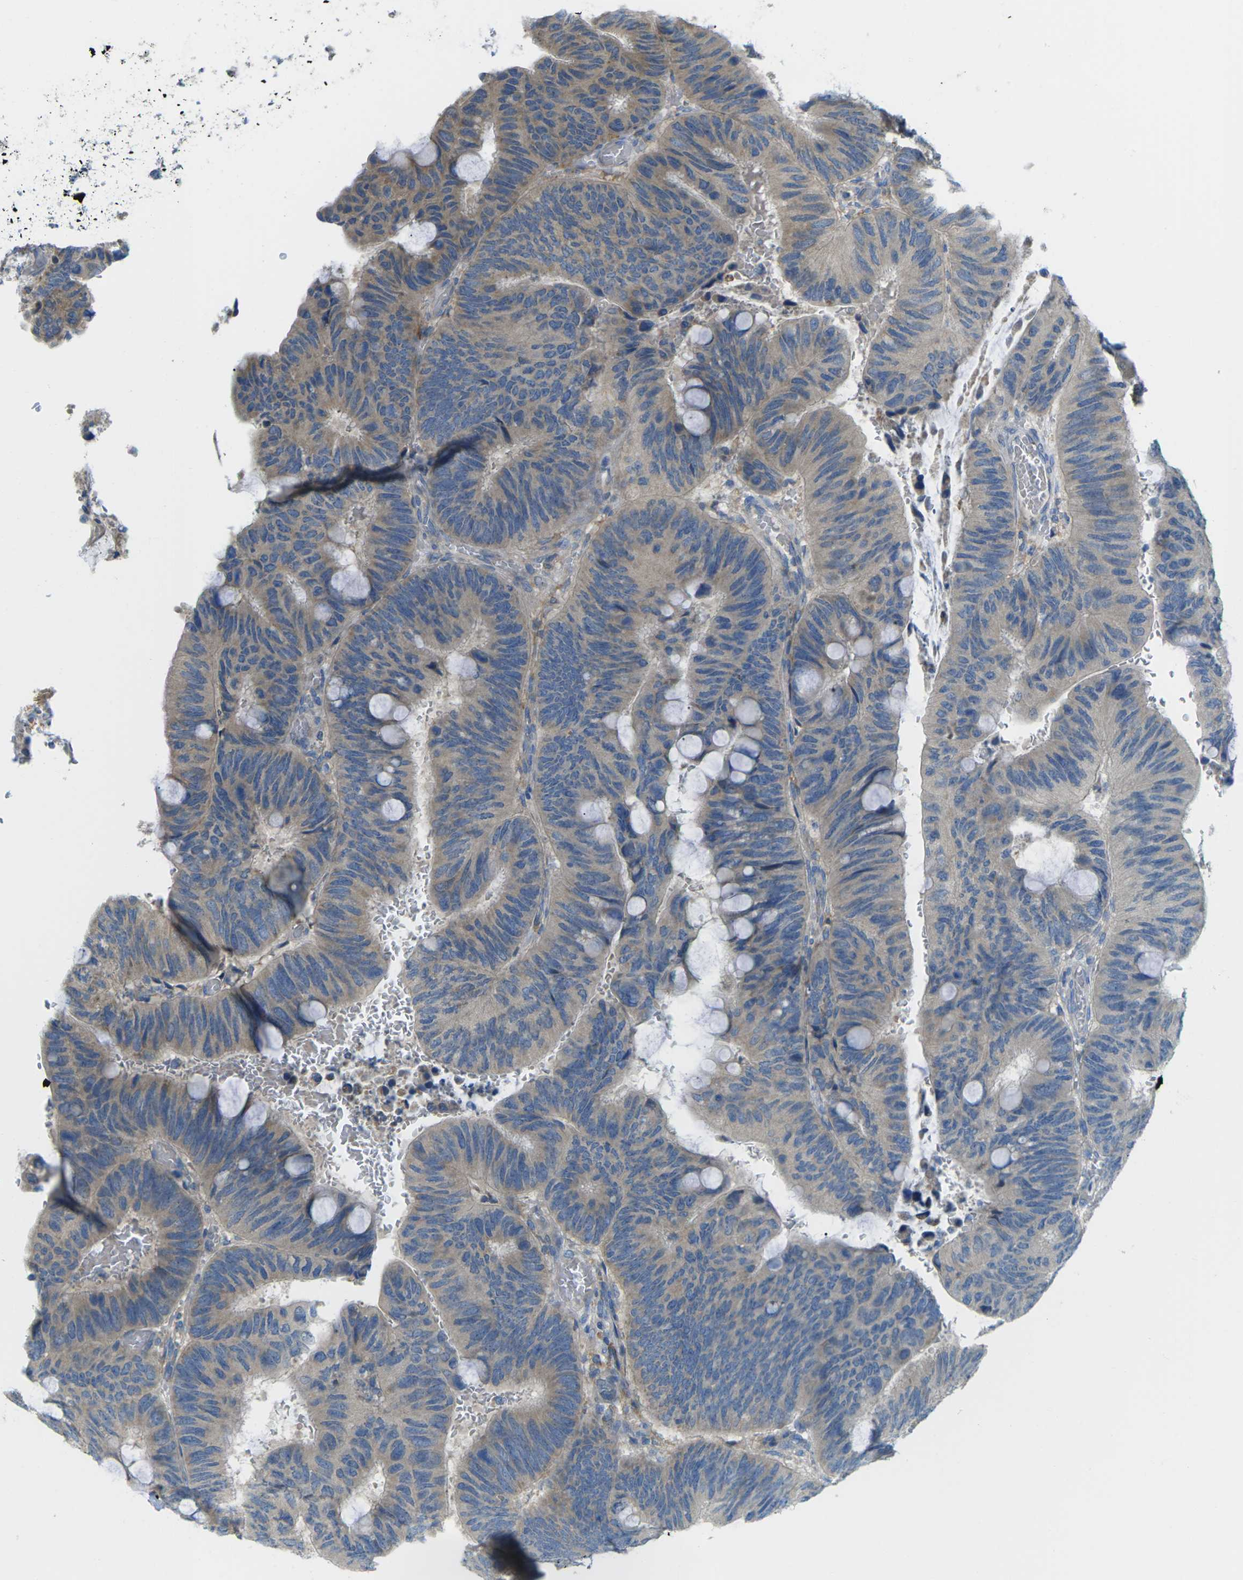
{"staining": {"intensity": "weak", "quantity": ">75%", "location": "cytoplasmic/membranous"}, "tissue": "colorectal cancer", "cell_type": "Tumor cells", "image_type": "cancer", "snomed": [{"axis": "morphology", "description": "Normal tissue, NOS"}, {"axis": "morphology", "description": "Adenocarcinoma, NOS"}, {"axis": "topography", "description": "Rectum"}], "caption": "Weak cytoplasmic/membranous protein positivity is identified in approximately >75% of tumor cells in colorectal cancer (adenocarcinoma). The staining was performed using DAB, with brown indicating positive protein expression. Nuclei are stained blue with hematoxylin.", "gene": "MYLK4", "patient": {"sex": "male", "age": 92}}